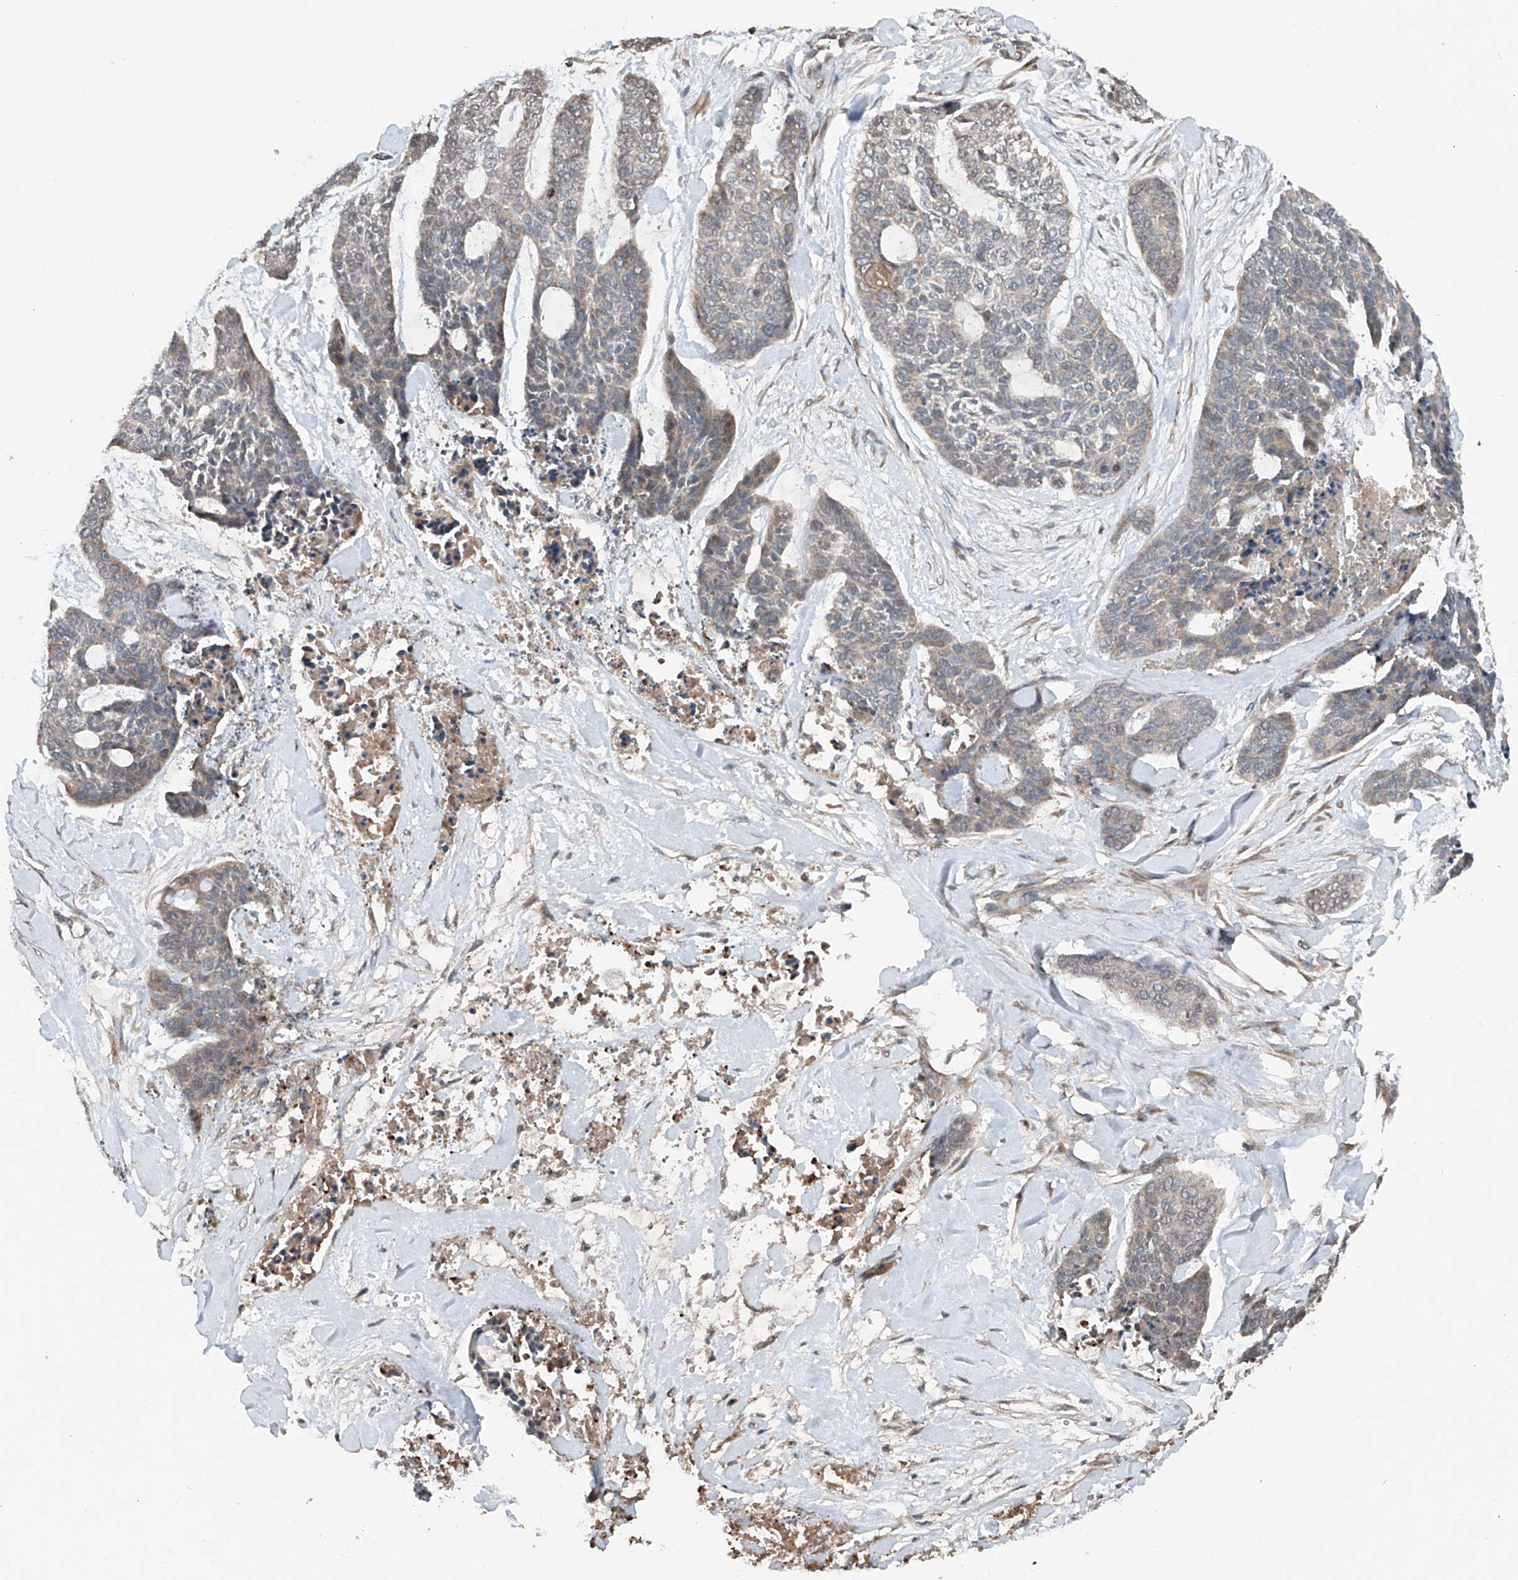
{"staining": {"intensity": "weak", "quantity": "25%-75%", "location": "cytoplasmic/membranous"}, "tissue": "skin cancer", "cell_type": "Tumor cells", "image_type": "cancer", "snomed": [{"axis": "morphology", "description": "Basal cell carcinoma"}, {"axis": "topography", "description": "Skin"}], "caption": "Basal cell carcinoma (skin) stained with a protein marker shows weak staining in tumor cells.", "gene": "ADAM23", "patient": {"sex": "female", "age": 64}}